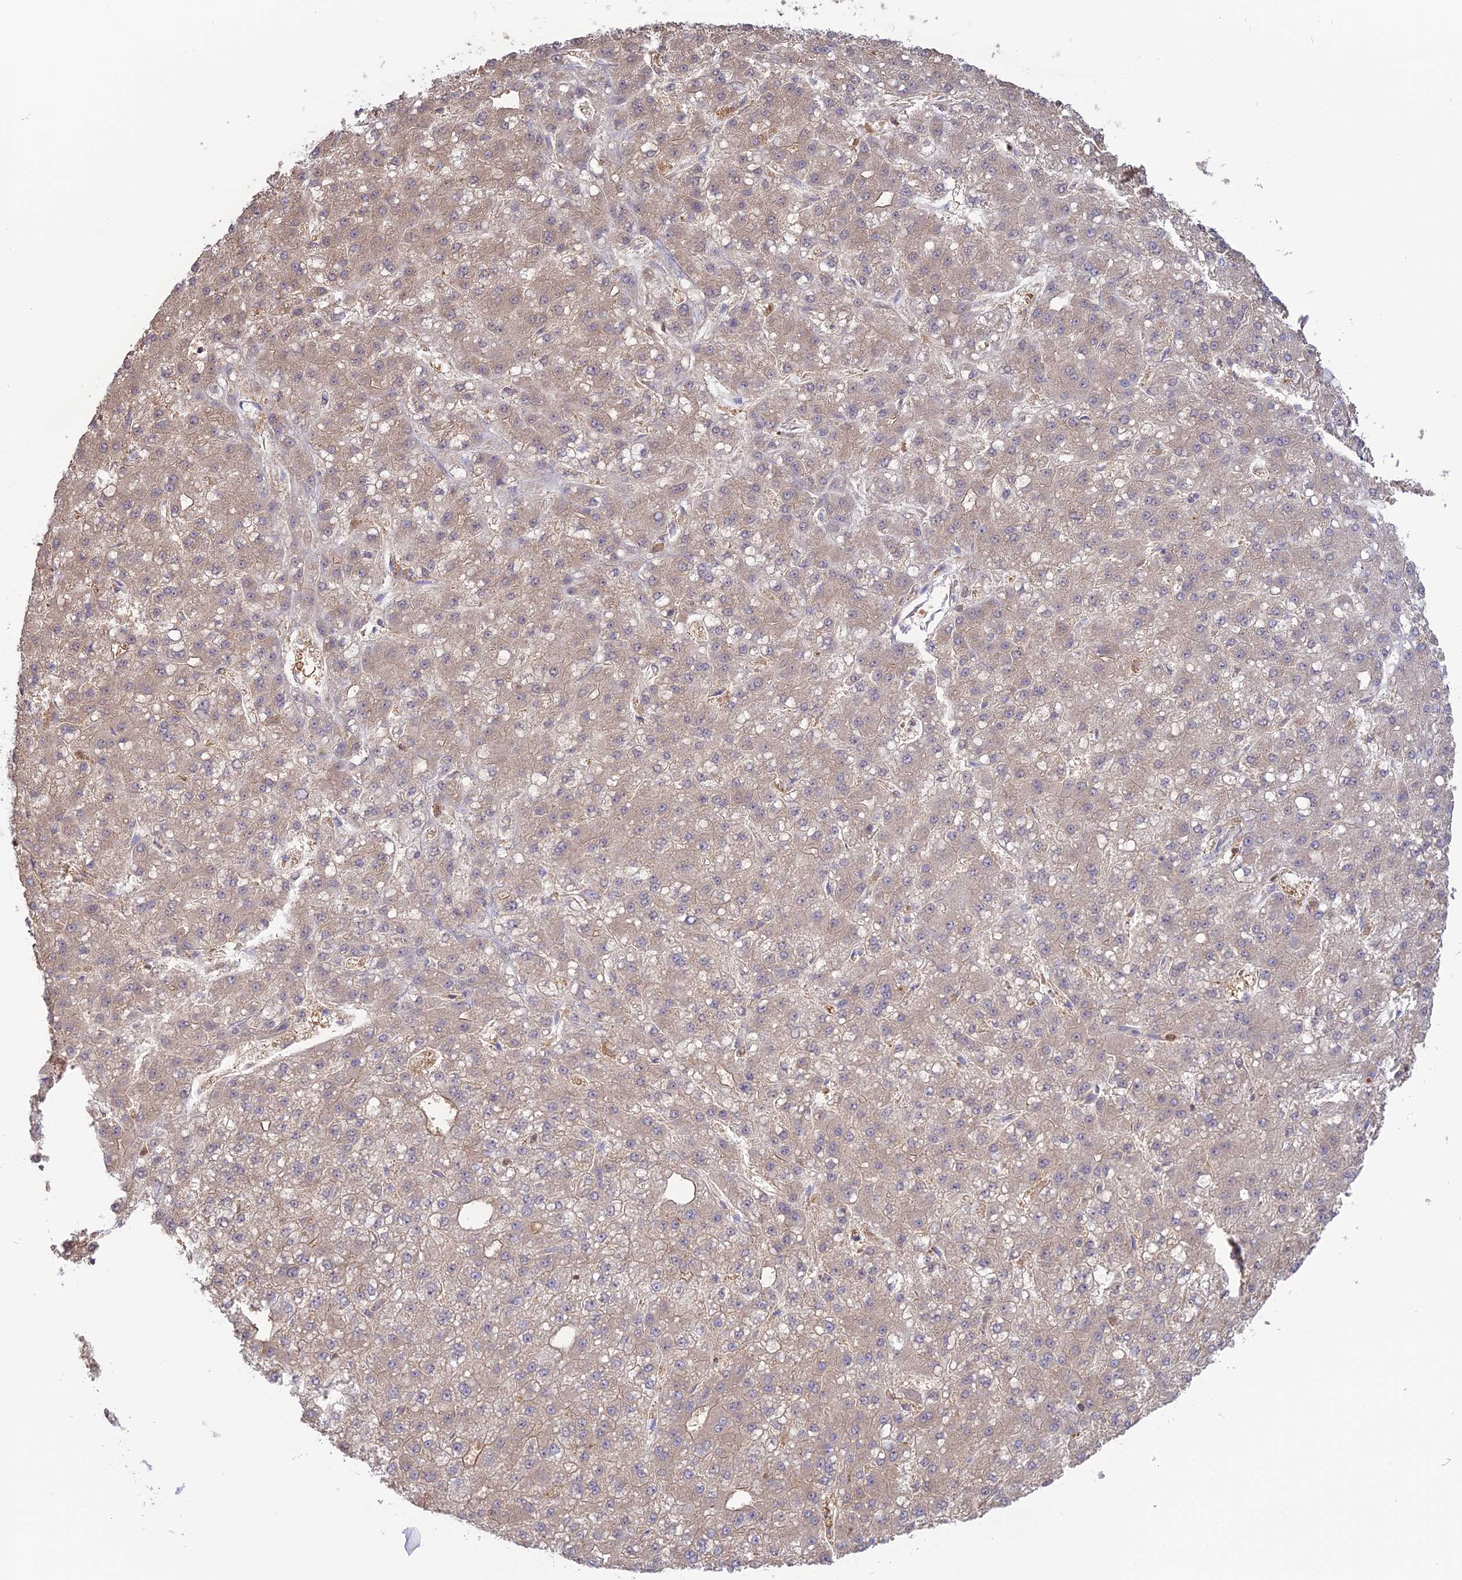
{"staining": {"intensity": "weak", "quantity": ">75%", "location": "cytoplasmic/membranous"}, "tissue": "liver cancer", "cell_type": "Tumor cells", "image_type": "cancer", "snomed": [{"axis": "morphology", "description": "Carcinoma, Hepatocellular, NOS"}, {"axis": "topography", "description": "Liver"}], "caption": "Immunohistochemistry (DAB) staining of liver cancer shows weak cytoplasmic/membranous protein expression in approximately >75% of tumor cells. (DAB = brown stain, brightfield microscopy at high magnification).", "gene": "PGBD4", "patient": {"sex": "male", "age": 67}}